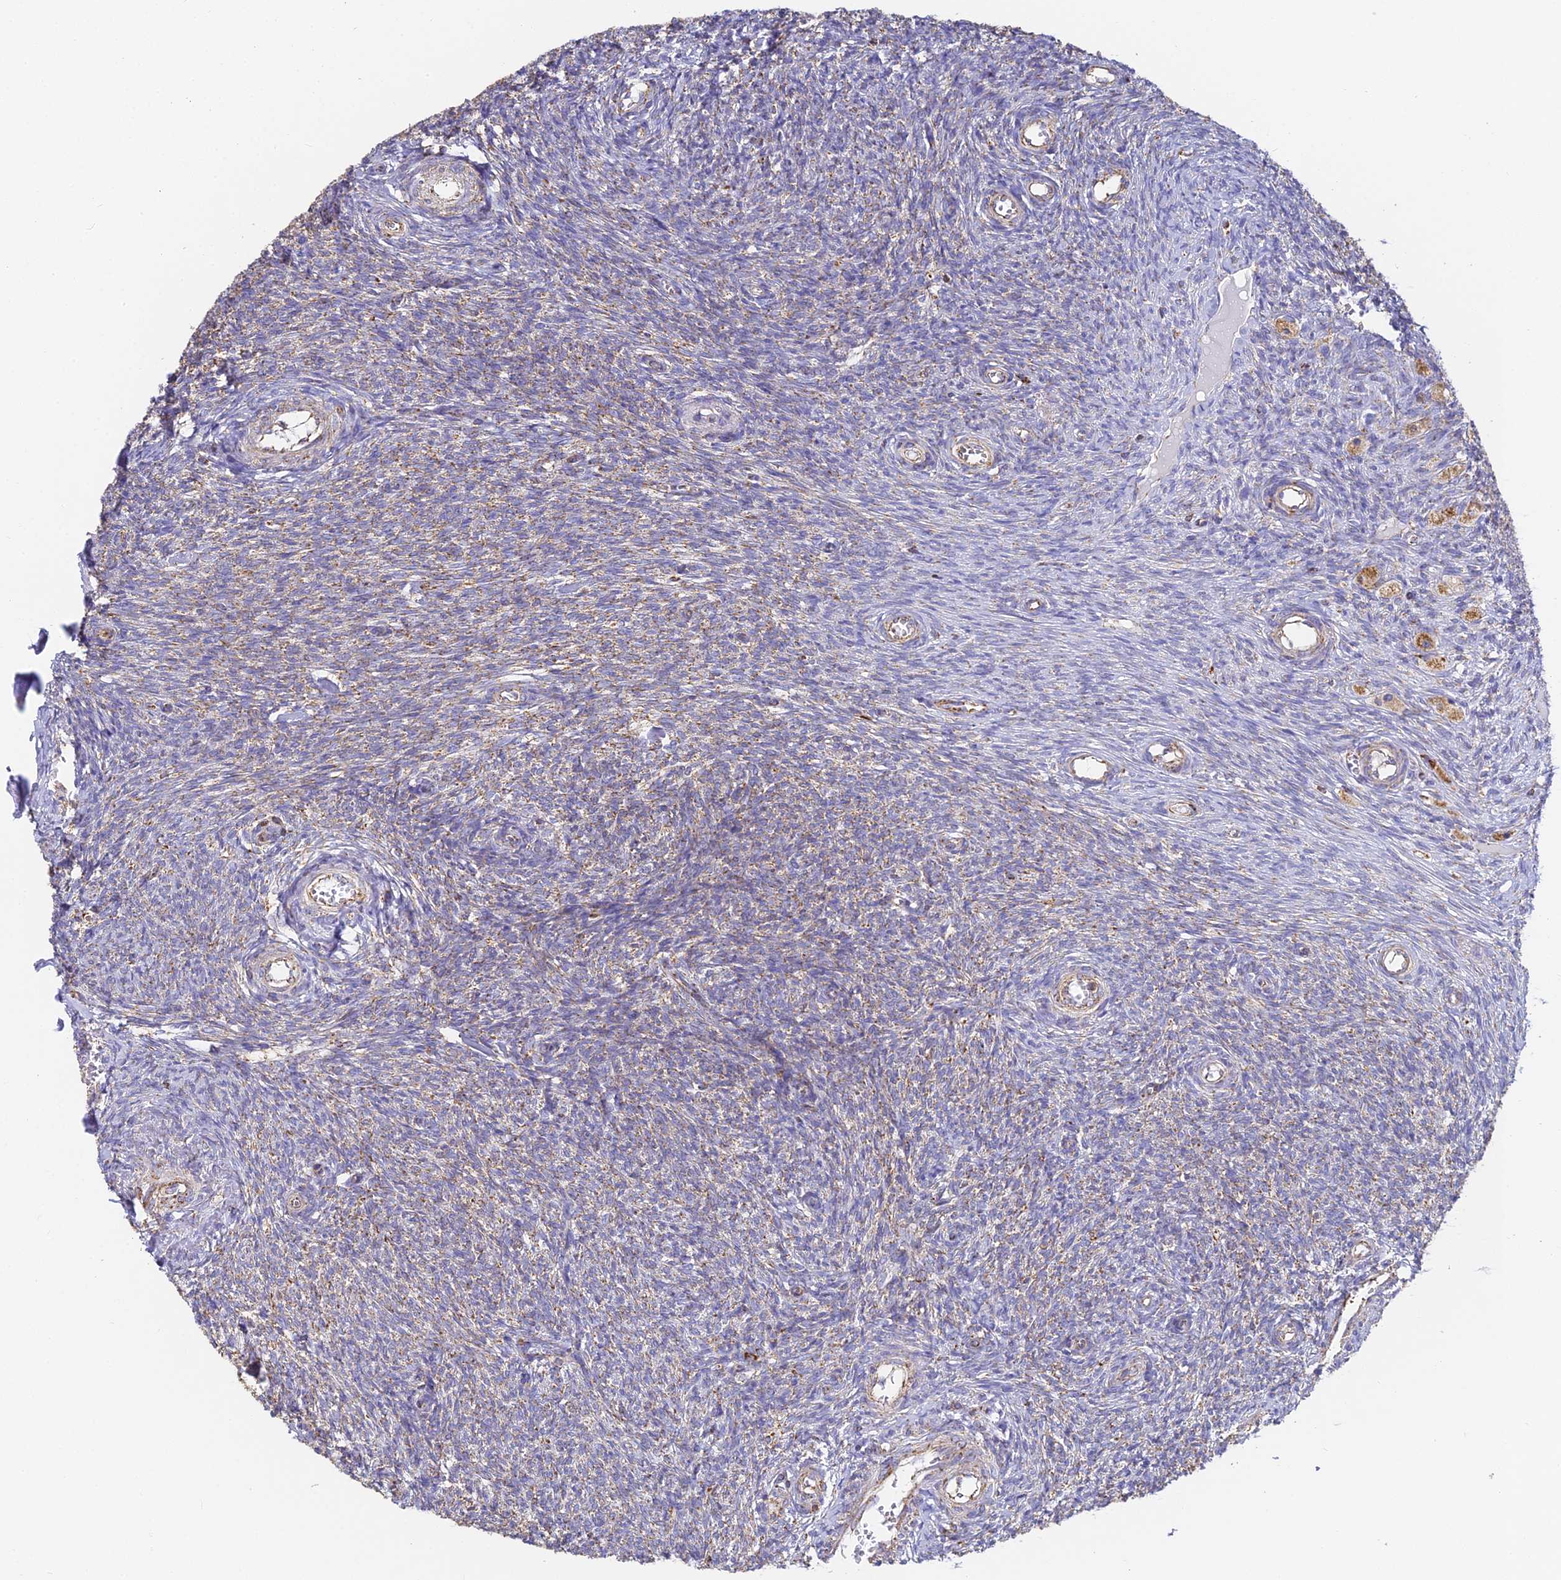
{"staining": {"intensity": "negative", "quantity": "none", "location": "none"}, "tissue": "ovary", "cell_type": "Ovarian stroma cells", "image_type": "normal", "snomed": [{"axis": "morphology", "description": "Normal tissue, NOS"}, {"axis": "topography", "description": "Ovary"}], "caption": "Immunohistochemistry (IHC) photomicrograph of unremarkable ovary: human ovary stained with DAB shows no significant protein expression in ovarian stroma cells.", "gene": "COX6C", "patient": {"sex": "female", "age": 44}}